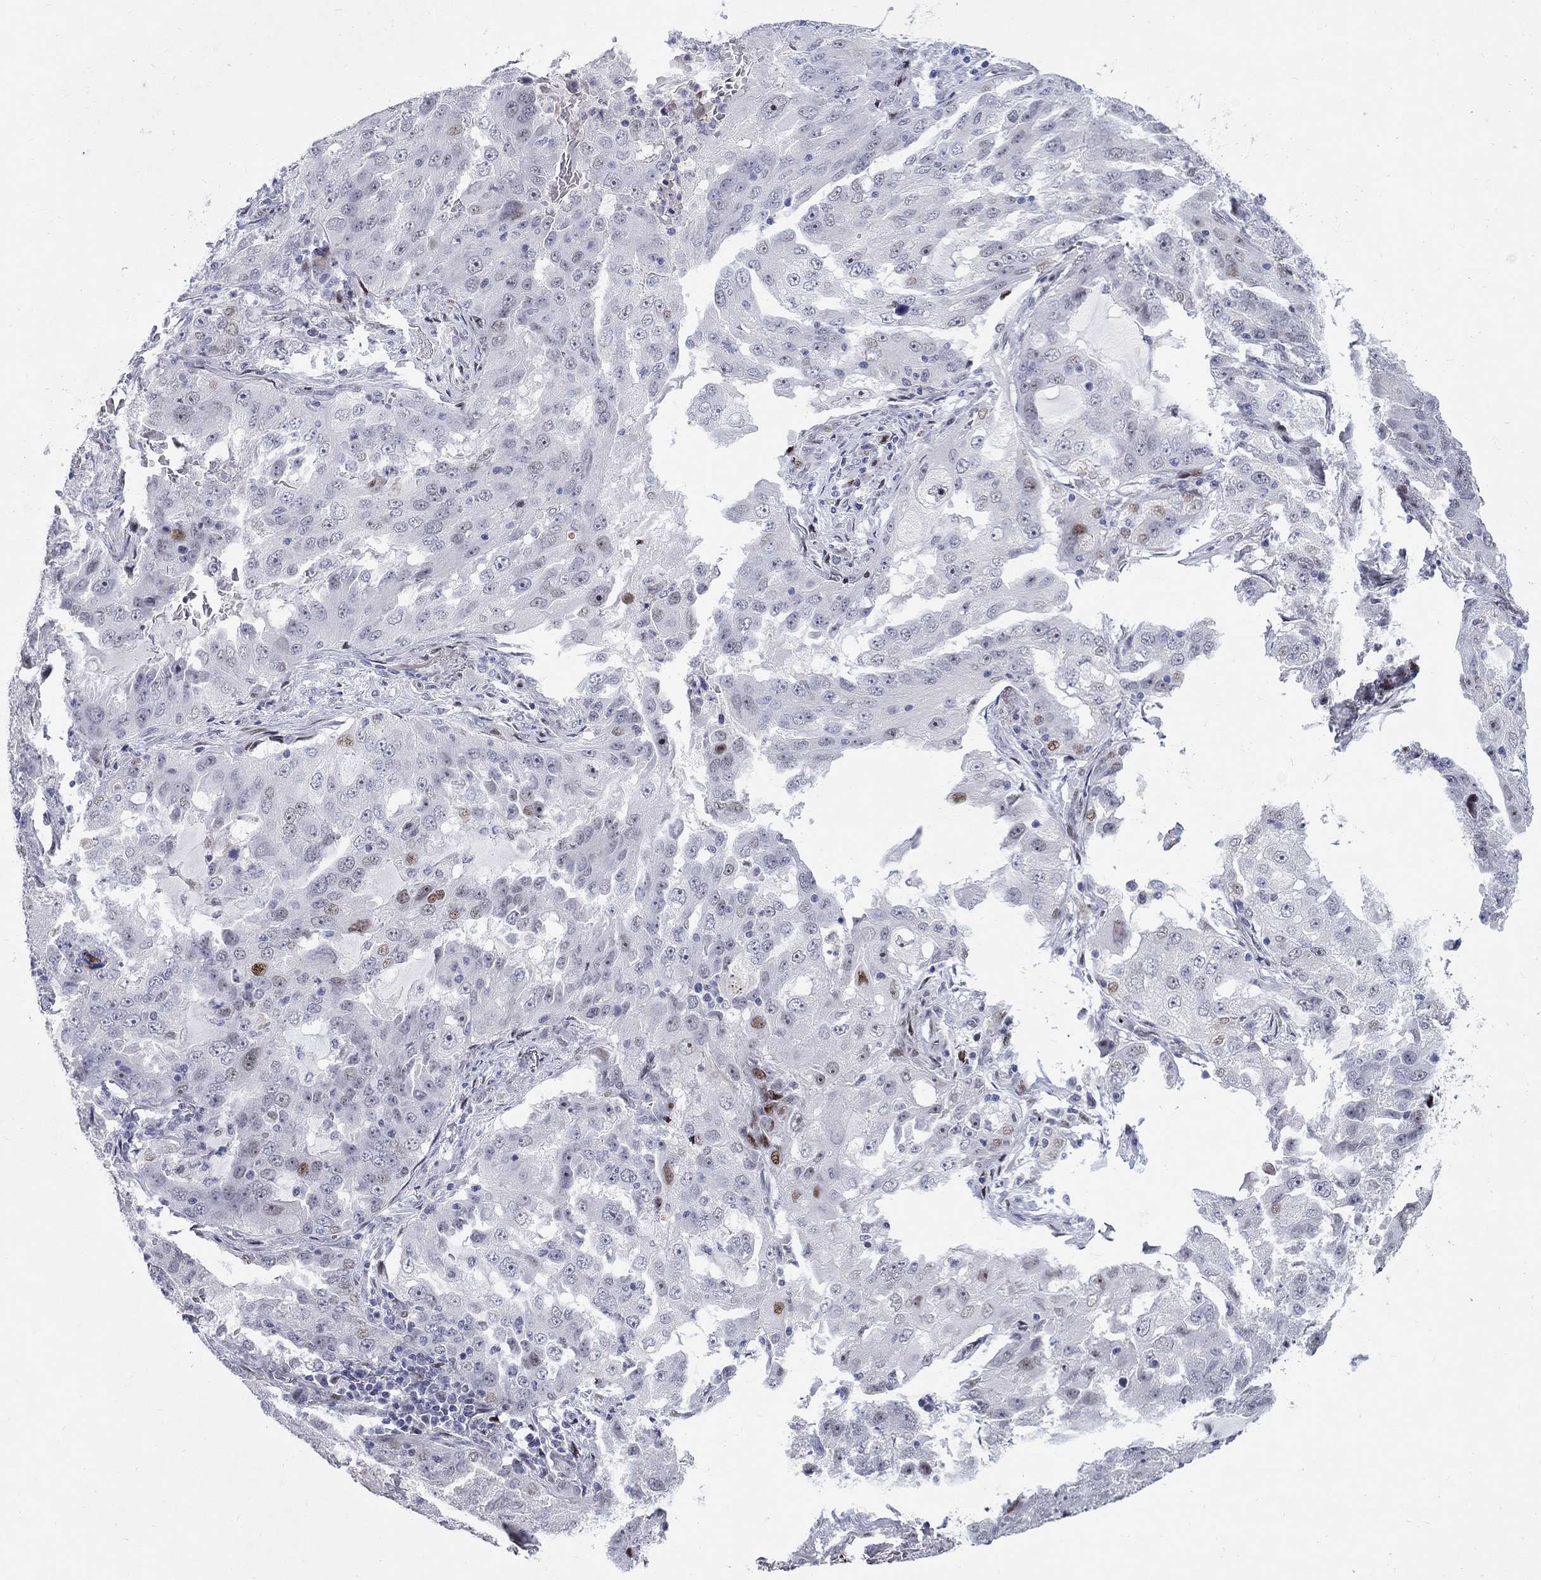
{"staining": {"intensity": "strong", "quantity": "<25%", "location": "nuclear"}, "tissue": "lung cancer", "cell_type": "Tumor cells", "image_type": "cancer", "snomed": [{"axis": "morphology", "description": "Adenocarcinoma, NOS"}, {"axis": "topography", "description": "Lung"}], "caption": "Tumor cells display strong nuclear staining in about <25% of cells in lung cancer. The protein is stained brown, and the nuclei are stained in blue (DAB IHC with brightfield microscopy, high magnification).", "gene": "RAPGEF5", "patient": {"sex": "female", "age": 61}}